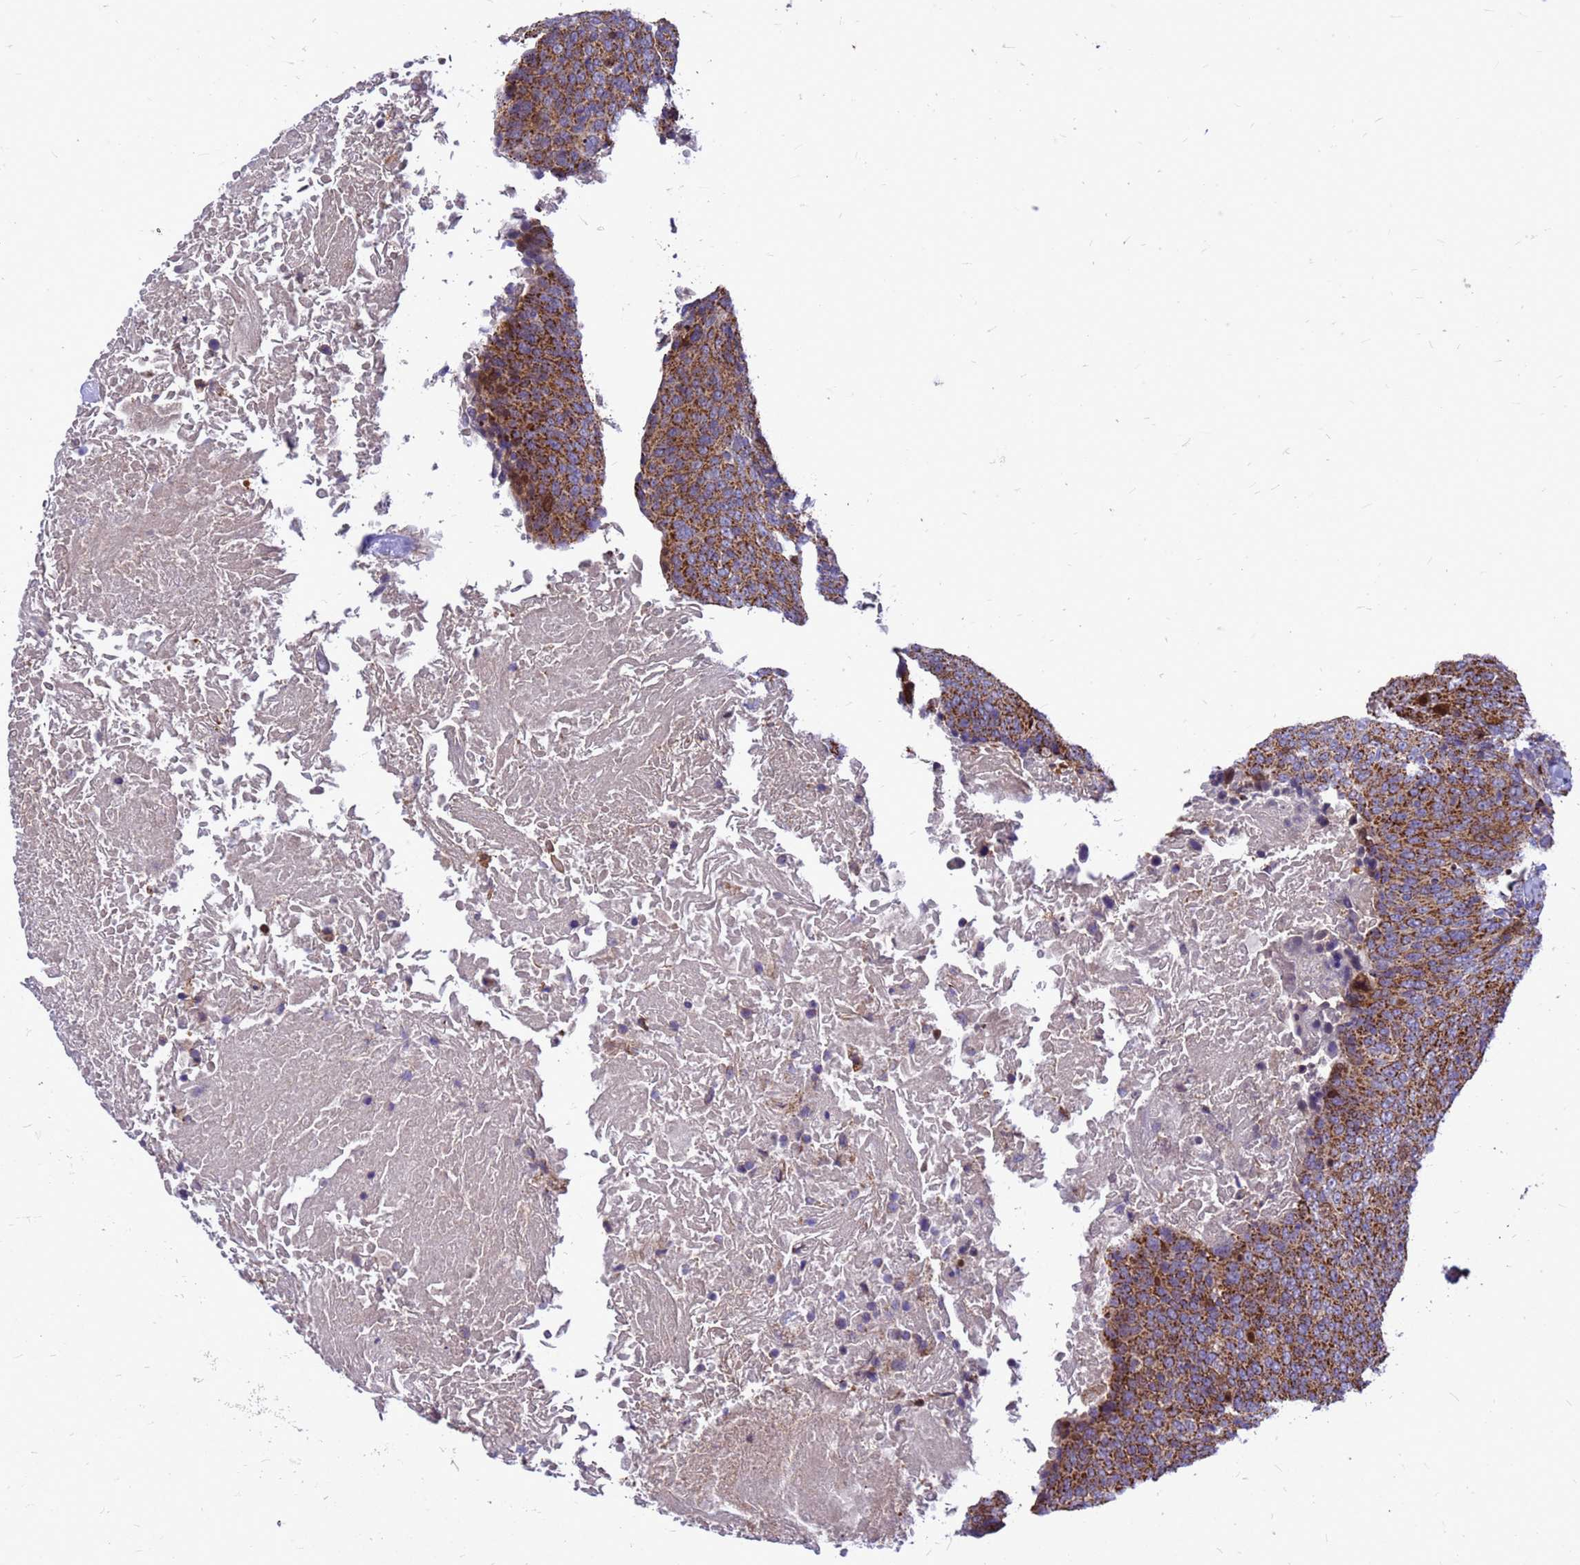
{"staining": {"intensity": "strong", "quantity": ">75%", "location": "cytoplasmic/membranous"}, "tissue": "head and neck cancer", "cell_type": "Tumor cells", "image_type": "cancer", "snomed": [{"axis": "morphology", "description": "Squamous cell carcinoma, NOS"}, {"axis": "morphology", "description": "Squamous cell carcinoma, metastatic, NOS"}, {"axis": "topography", "description": "Lymph node"}, {"axis": "topography", "description": "Head-Neck"}], "caption": "A brown stain highlights strong cytoplasmic/membranous staining of a protein in head and neck cancer tumor cells.", "gene": "CMC4", "patient": {"sex": "male", "age": 62}}